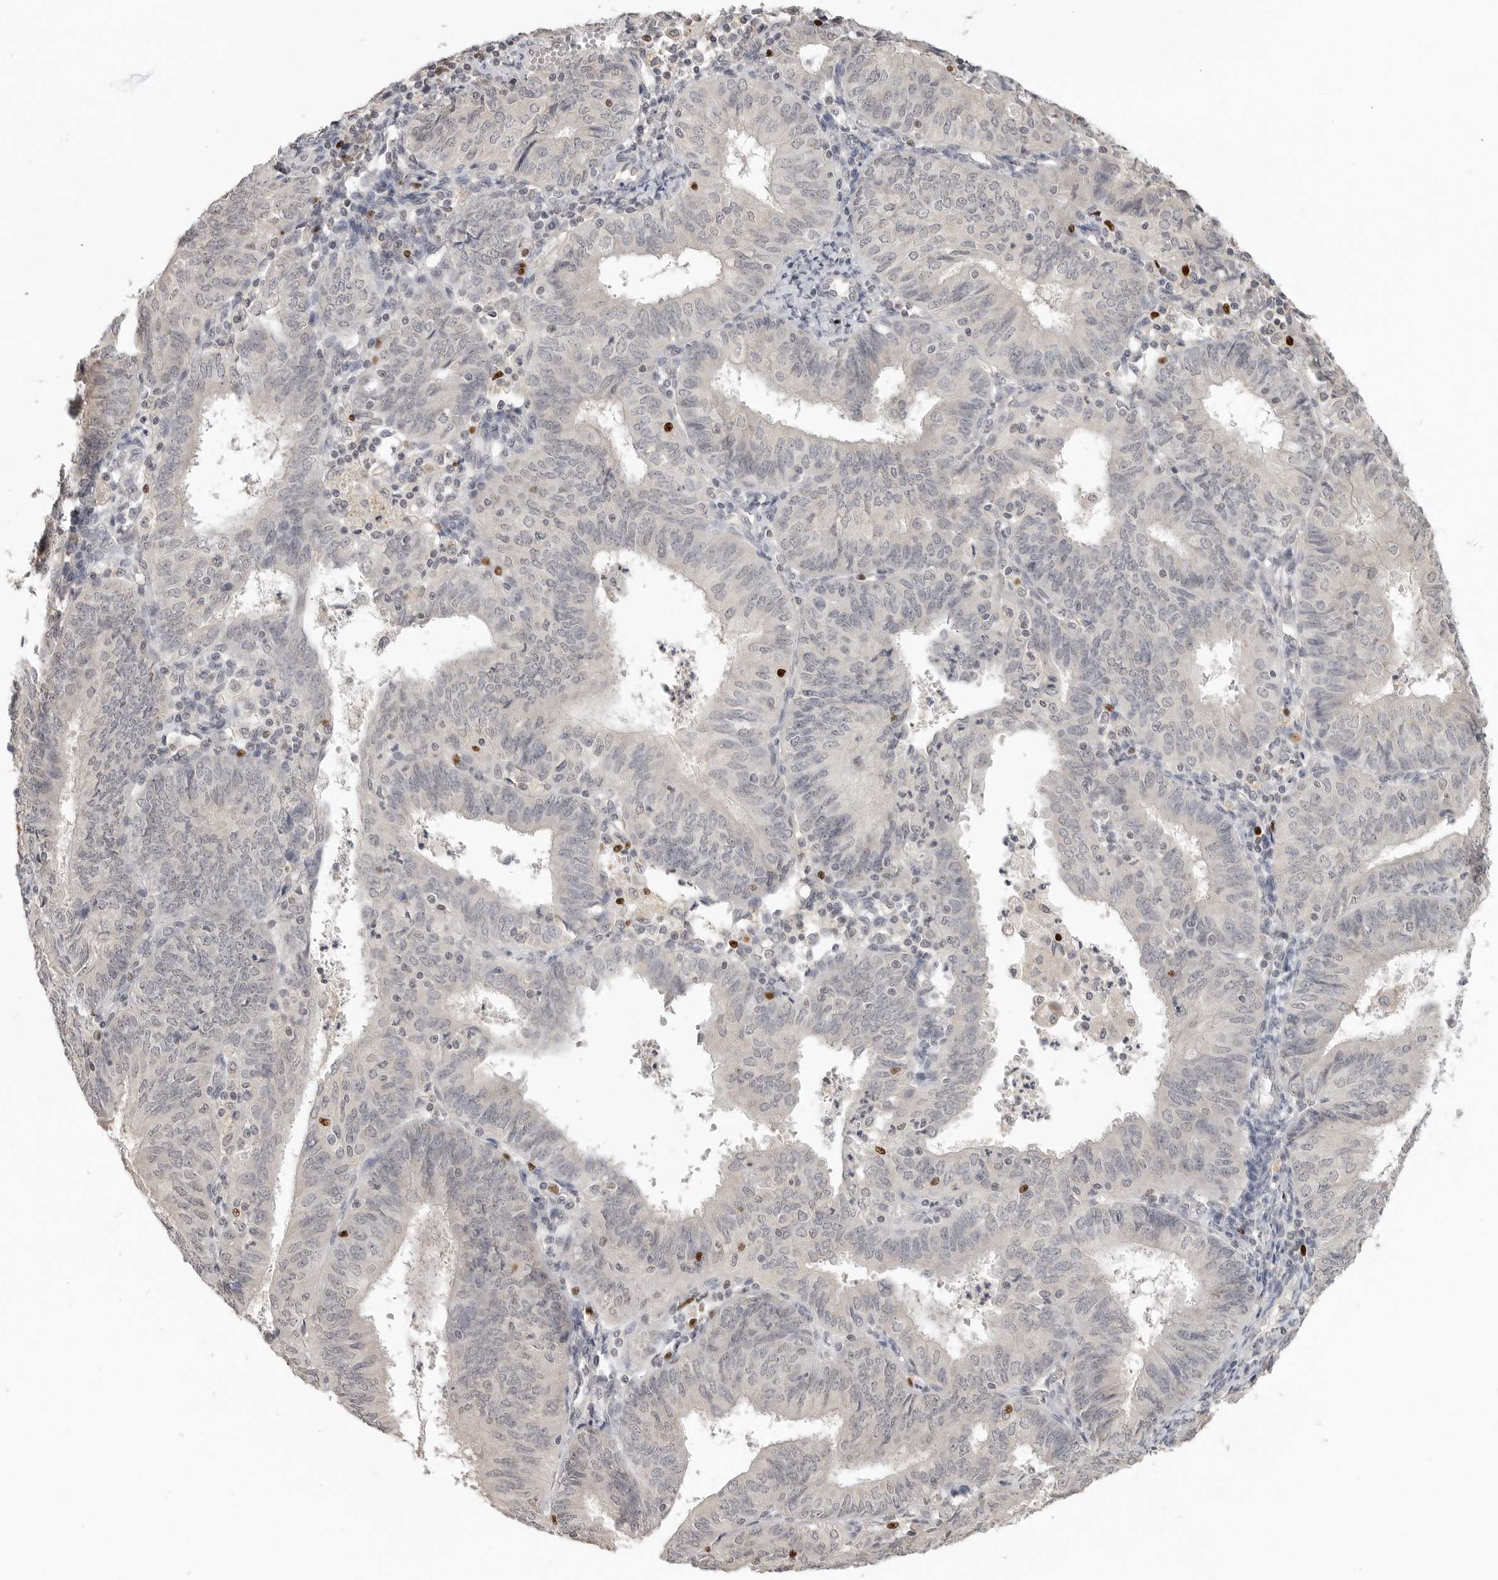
{"staining": {"intensity": "negative", "quantity": "none", "location": "none"}, "tissue": "endometrial cancer", "cell_type": "Tumor cells", "image_type": "cancer", "snomed": [{"axis": "morphology", "description": "Adenocarcinoma, NOS"}, {"axis": "topography", "description": "Endometrium"}], "caption": "Tumor cells show no significant positivity in adenocarcinoma (endometrial). The staining was performed using DAB (3,3'-diaminobenzidine) to visualize the protein expression in brown, while the nuclei were stained in blue with hematoxylin (Magnification: 20x).", "gene": "FOXP3", "patient": {"sex": "female", "age": 58}}